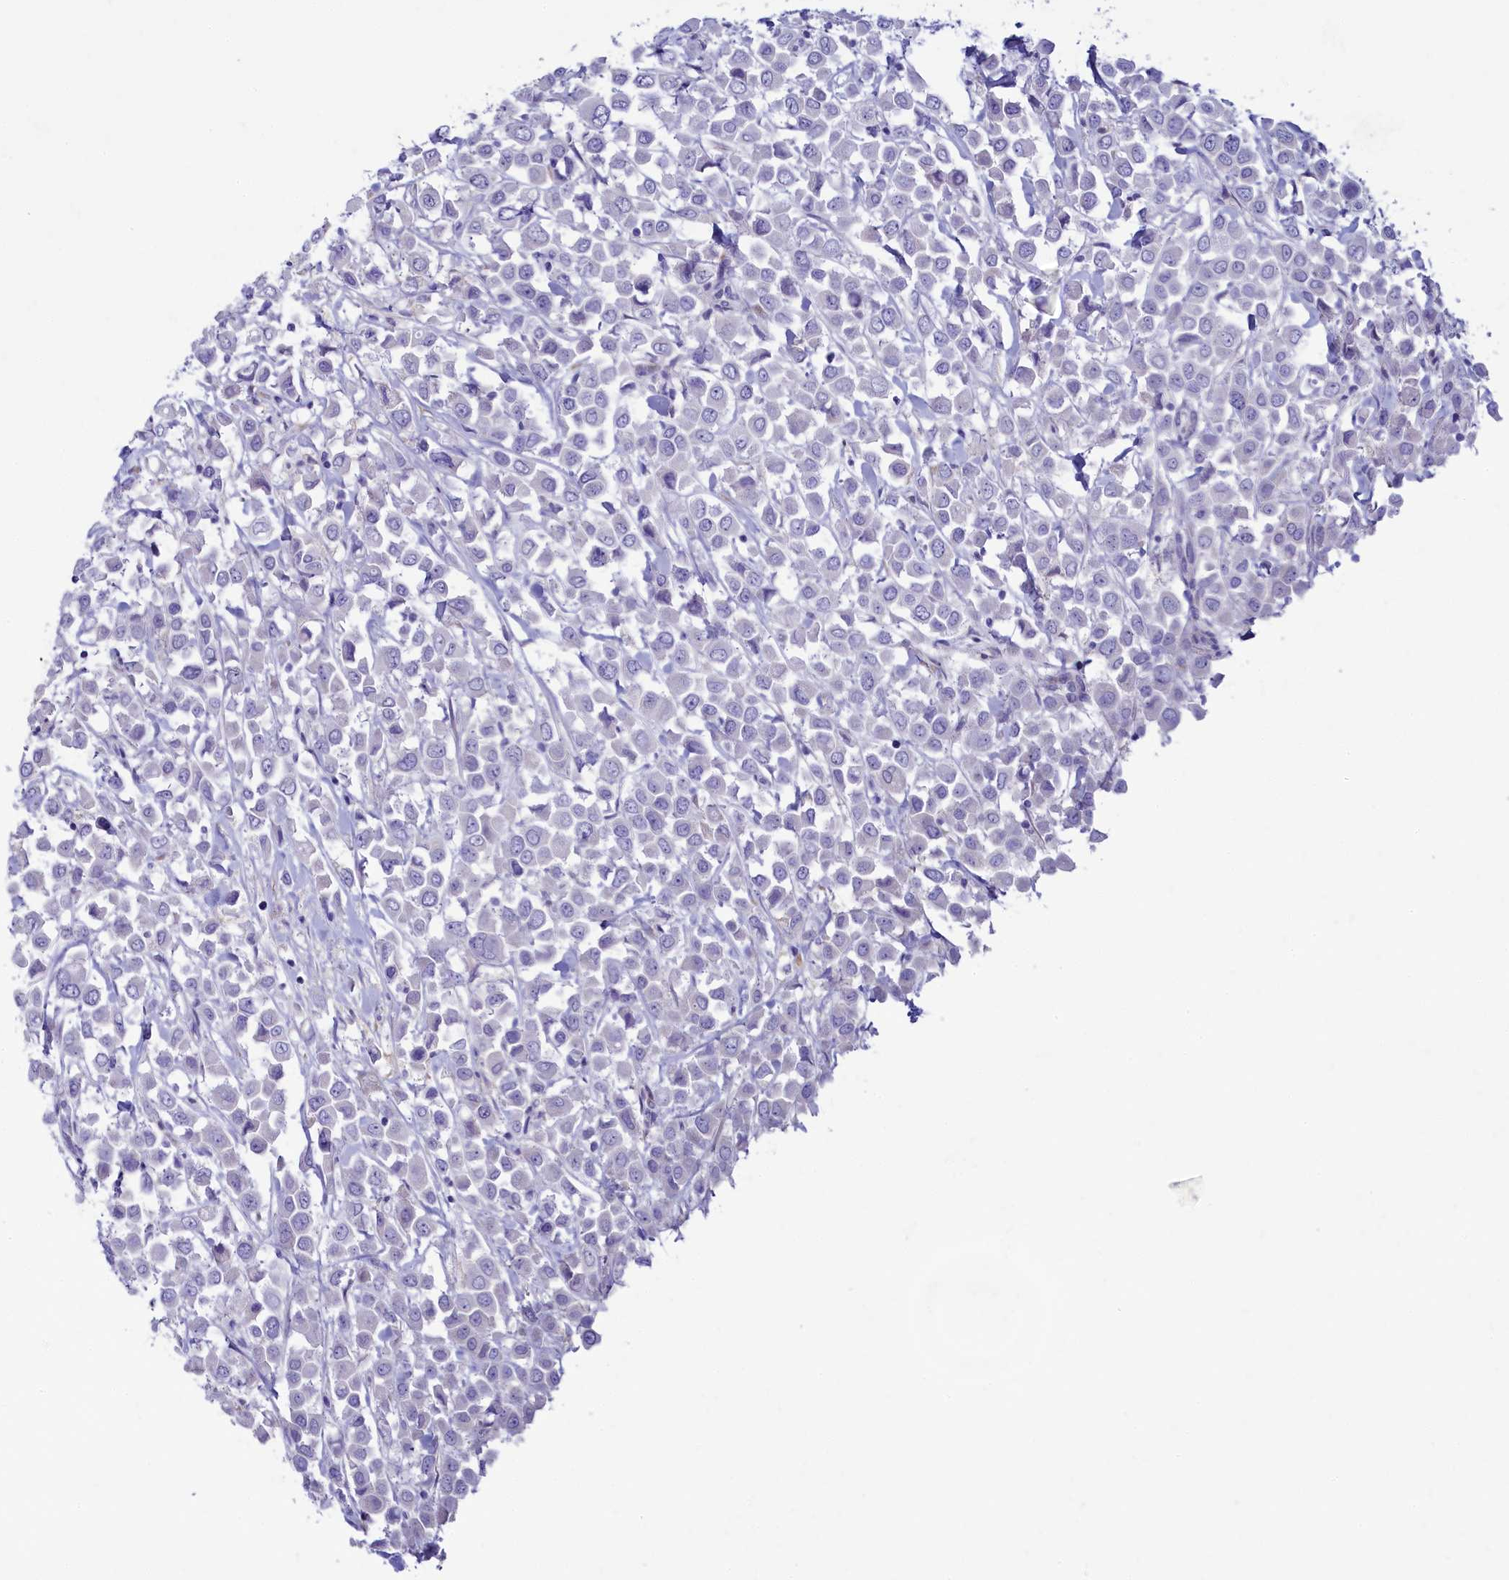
{"staining": {"intensity": "negative", "quantity": "none", "location": "none"}, "tissue": "breast cancer", "cell_type": "Tumor cells", "image_type": "cancer", "snomed": [{"axis": "morphology", "description": "Duct carcinoma"}, {"axis": "topography", "description": "Breast"}], "caption": "High power microscopy histopathology image of an immunohistochemistry (IHC) photomicrograph of breast invasive ductal carcinoma, revealing no significant expression in tumor cells.", "gene": "SKA3", "patient": {"sex": "female", "age": 61}}